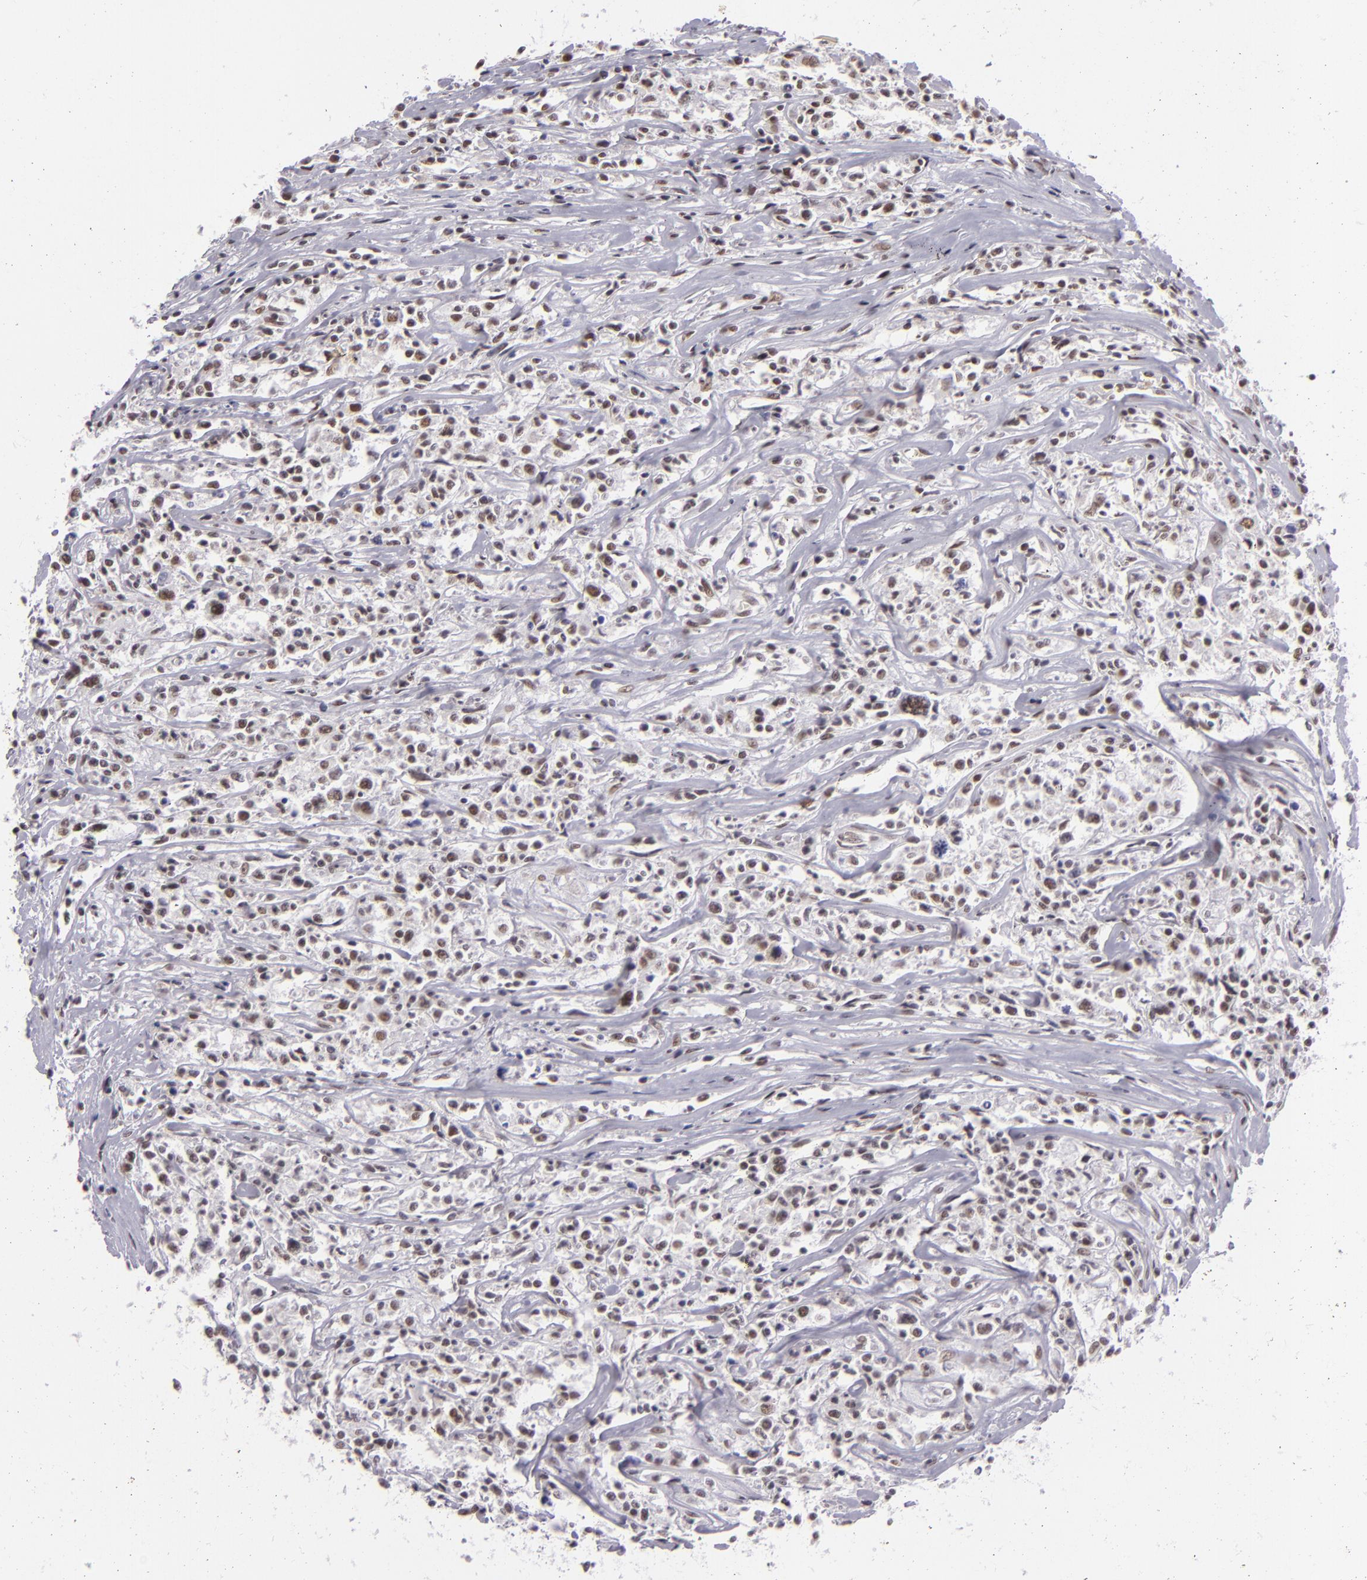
{"staining": {"intensity": "weak", "quantity": "25%-75%", "location": "nuclear"}, "tissue": "lymphoma", "cell_type": "Tumor cells", "image_type": "cancer", "snomed": [{"axis": "morphology", "description": "Malignant lymphoma, non-Hodgkin's type, Low grade"}, {"axis": "topography", "description": "Small intestine"}], "caption": "Approximately 25%-75% of tumor cells in lymphoma demonstrate weak nuclear protein expression as visualized by brown immunohistochemical staining.", "gene": "BRD8", "patient": {"sex": "female", "age": 59}}